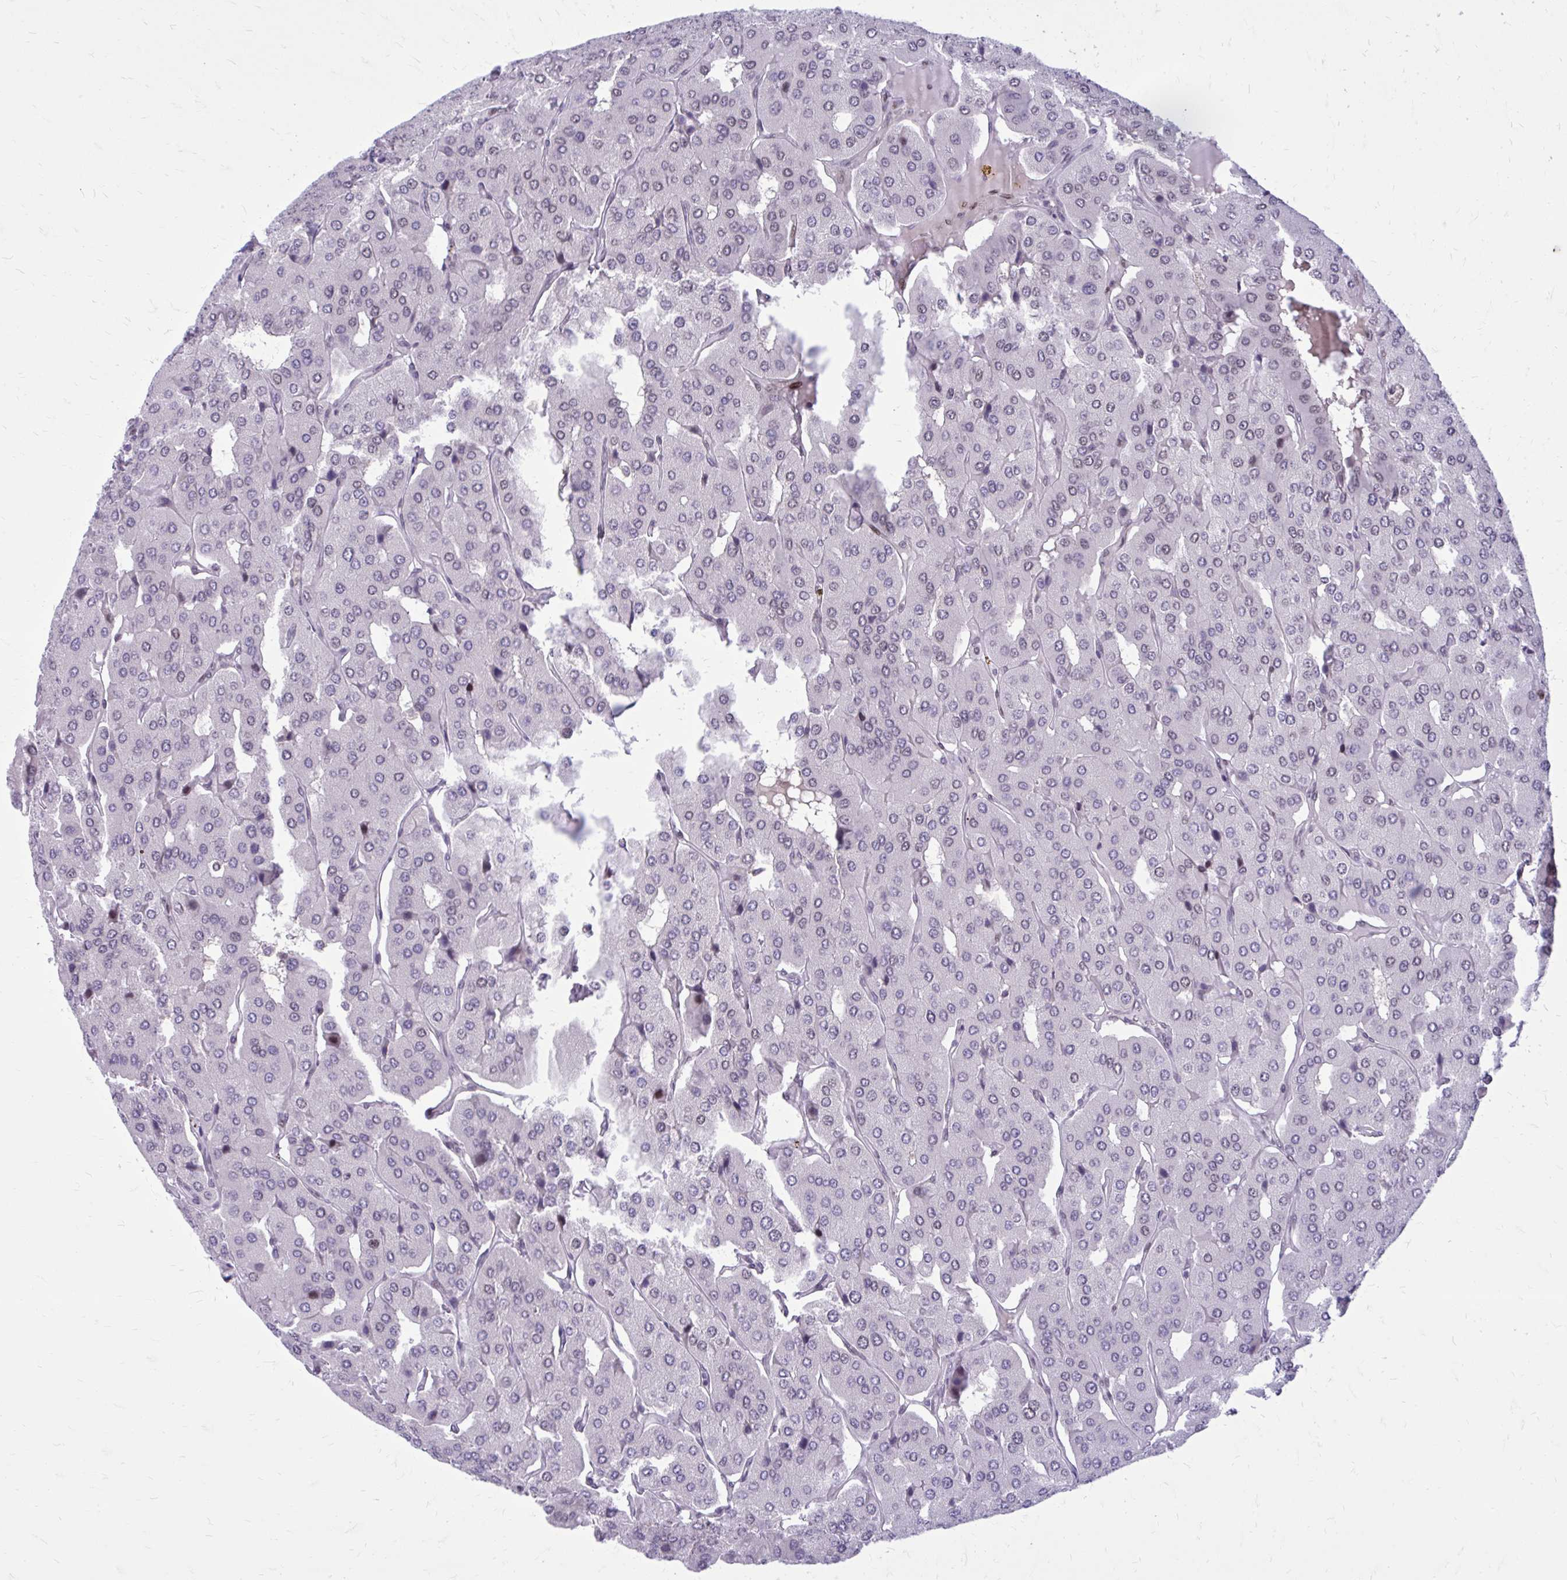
{"staining": {"intensity": "negative", "quantity": "none", "location": "none"}, "tissue": "parathyroid gland", "cell_type": "Glandular cells", "image_type": "normal", "snomed": [{"axis": "morphology", "description": "Normal tissue, NOS"}, {"axis": "morphology", "description": "Adenoma, NOS"}, {"axis": "topography", "description": "Parathyroid gland"}], "caption": "Immunohistochemistry micrograph of normal parathyroid gland stained for a protein (brown), which shows no staining in glandular cells.", "gene": "PSME4", "patient": {"sex": "female", "age": 86}}